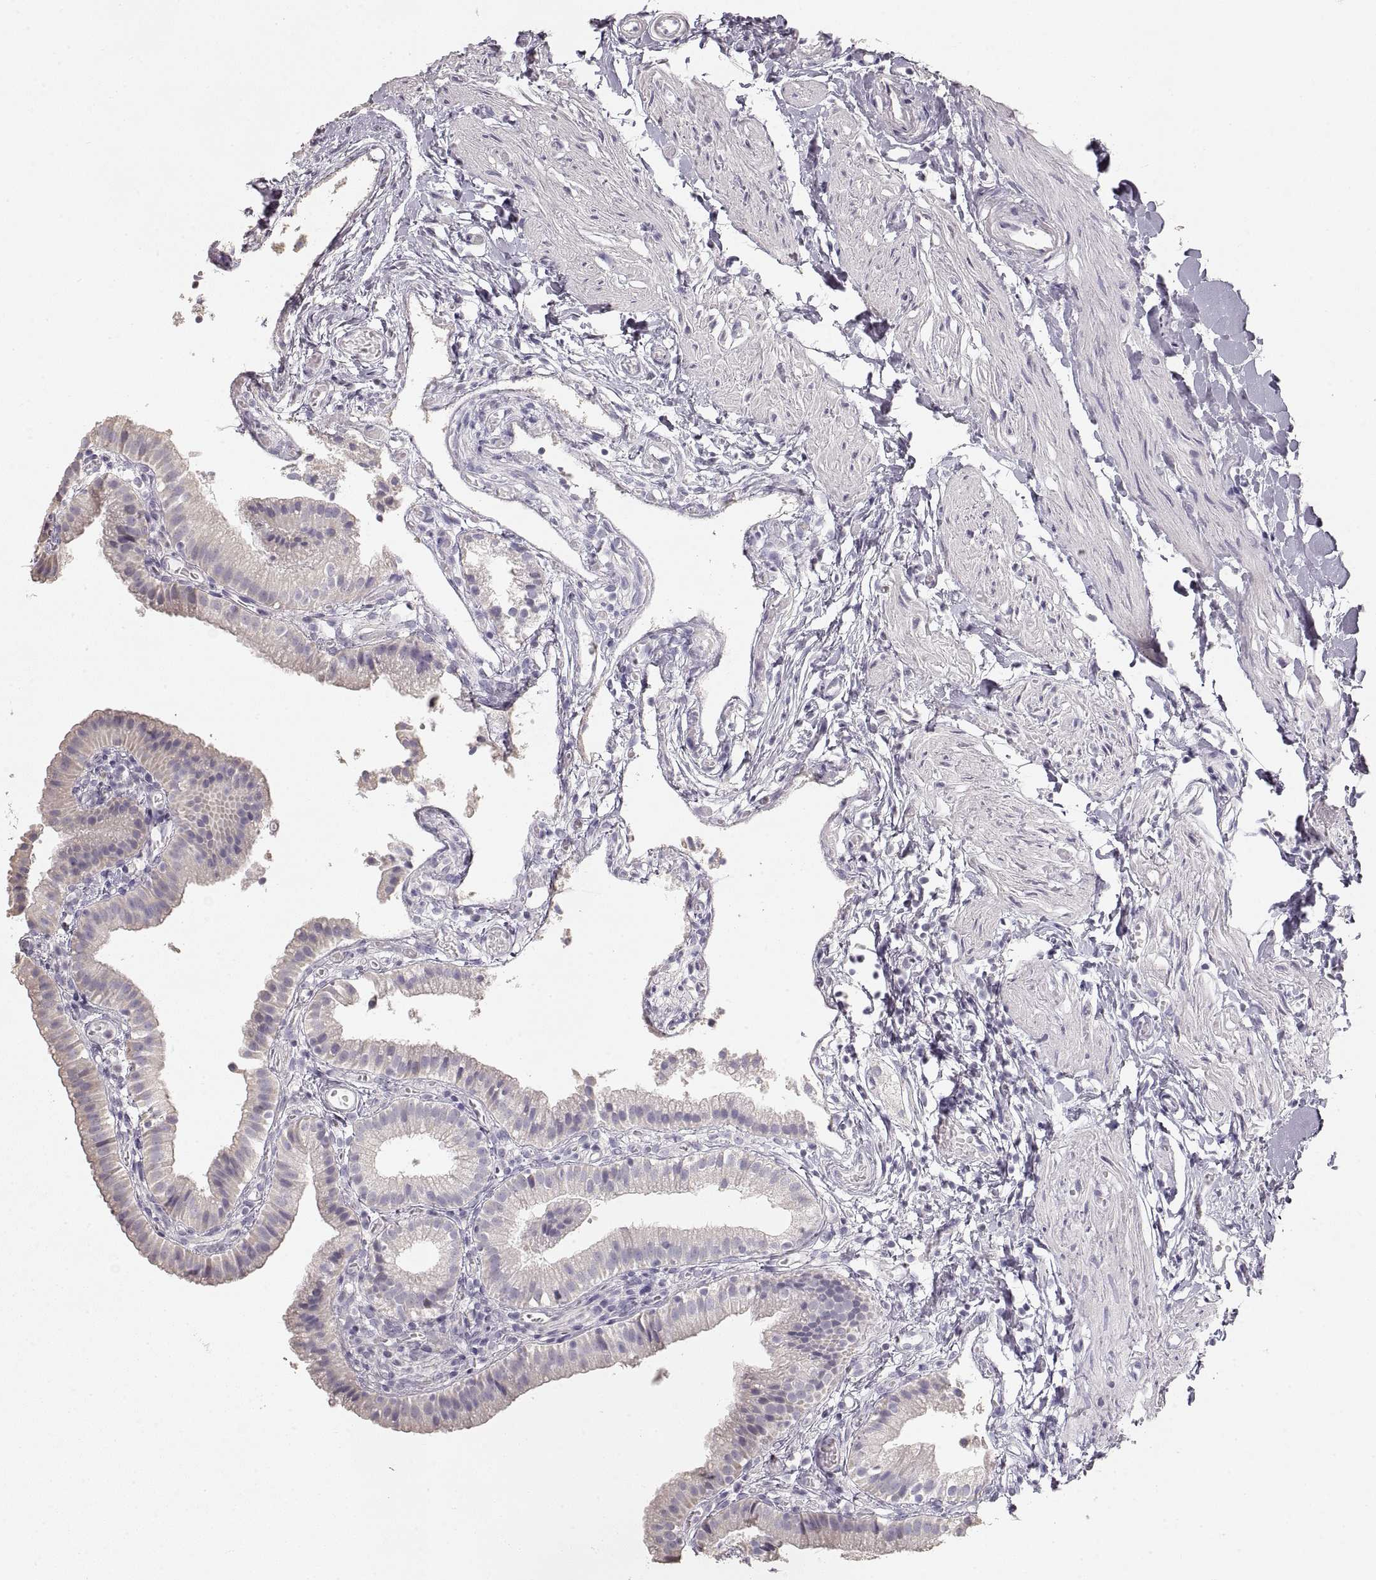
{"staining": {"intensity": "negative", "quantity": "none", "location": "none"}, "tissue": "gallbladder", "cell_type": "Glandular cells", "image_type": "normal", "snomed": [{"axis": "morphology", "description": "Normal tissue, NOS"}, {"axis": "topography", "description": "Gallbladder"}], "caption": "This is an IHC histopathology image of unremarkable human gallbladder. There is no expression in glandular cells.", "gene": "ZP3", "patient": {"sex": "female", "age": 47}}